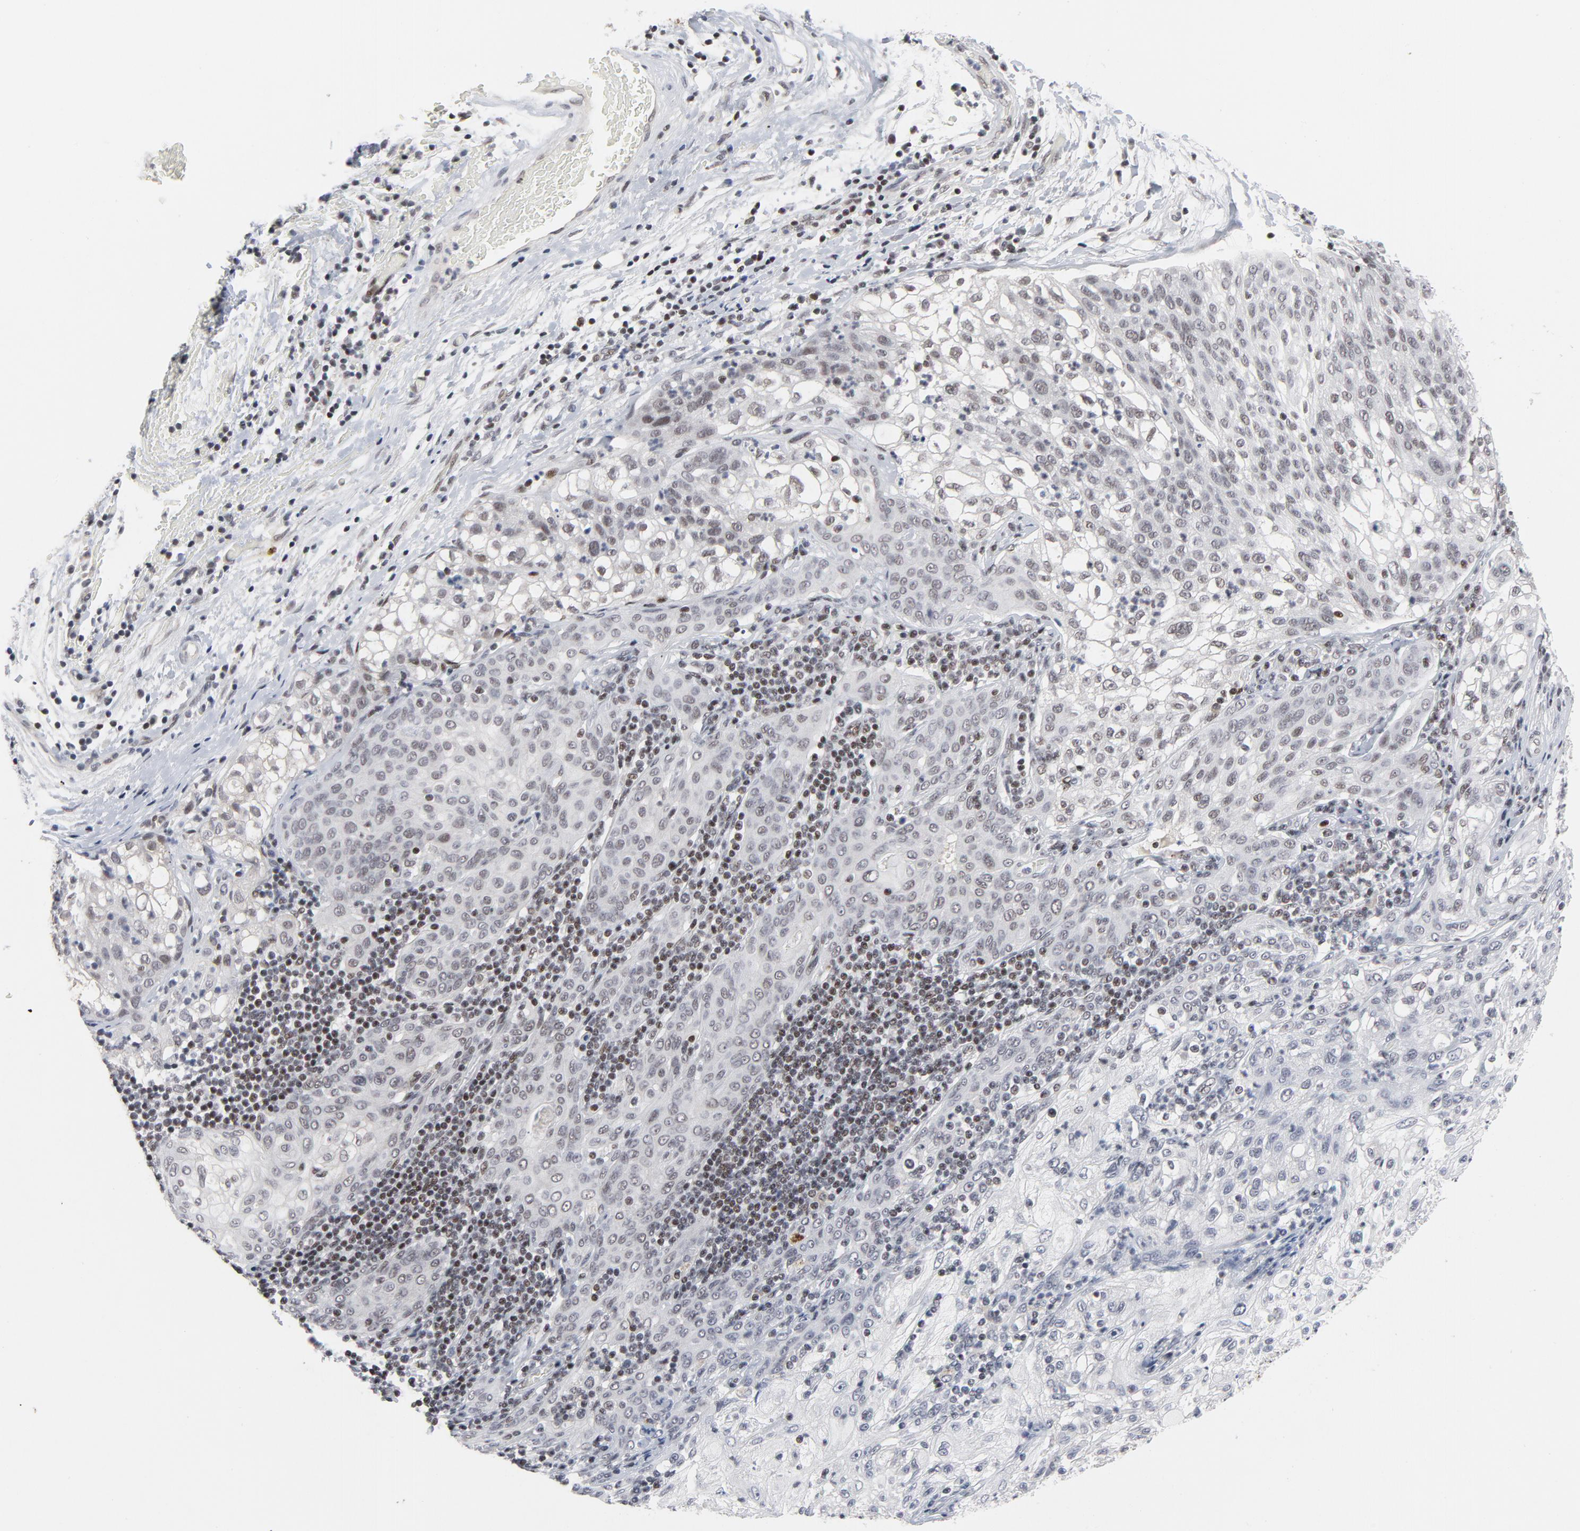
{"staining": {"intensity": "weak", "quantity": "25%-75%", "location": "nuclear"}, "tissue": "lung cancer", "cell_type": "Tumor cells", "image_type": "cancer", "snomed": [{"axis": "morphology", "description": "Inflammation, NOS"}, {"axis": "morphology", "description": "Squamous cell carcinoma, NOS"}, {"axis": "topography", "description": "Lymph node"}, {"axis": "topography", "description": "Soft tissue"}, {"axis": "topography", "description": "Lung"}], "caption": "IHC staining of lung squamous cell carcinoma, which shows low levels of weak nuclear staining in about 25%-75% of tumor cells indicating weak nuclear protein staining. The staining was performed using DAB (brown) for protein detection and nuclei were counterstained in hematoxylin (blue).", "gene": "GABPA", "patient": {"sex": "male", "age": 66}}